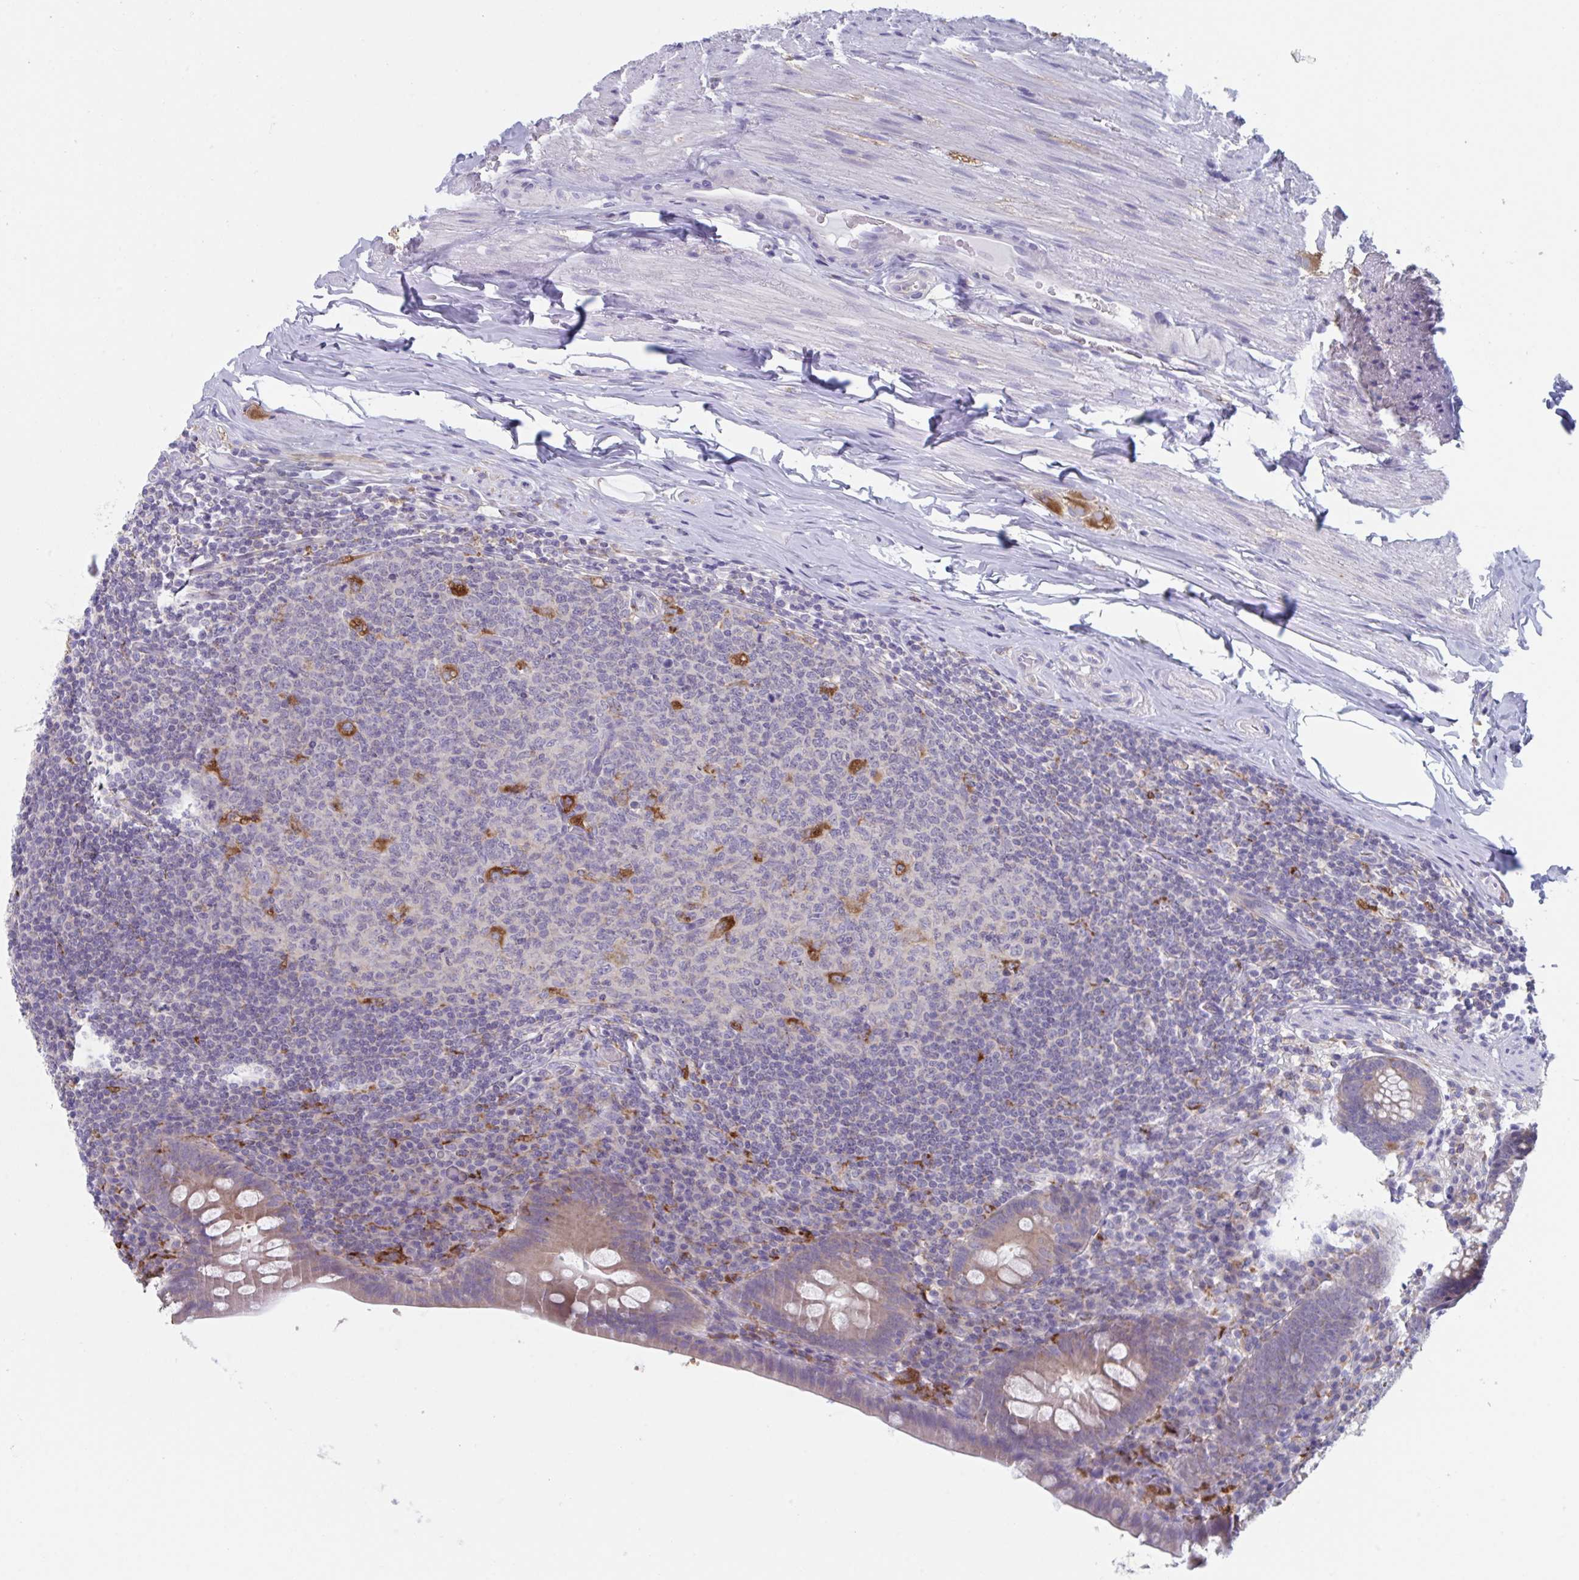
{"staining": {"intensity": "weak", "quantity": "25%-75%", "location": "cytoplasmic/membranous"}, "tissue": "appendix", "cell_type": "Glandular cells", "image_type": "normal", "snomed": [{"axis": "morphology", "description": "Normal tissue, NOS"}, {"axis": "topography", "description": "Appendix"}], "caption": "Immunohistochemistry (IHC) (DAB (3,3'-diaminobenzidine)) staining of benign appendix exhibits weak cytoplasmic/membranous protein positivity in about 25%-75% of glandular cells.", "gene": "NIPSNAP1", "patient": {"sex": "male", "age": 71}}